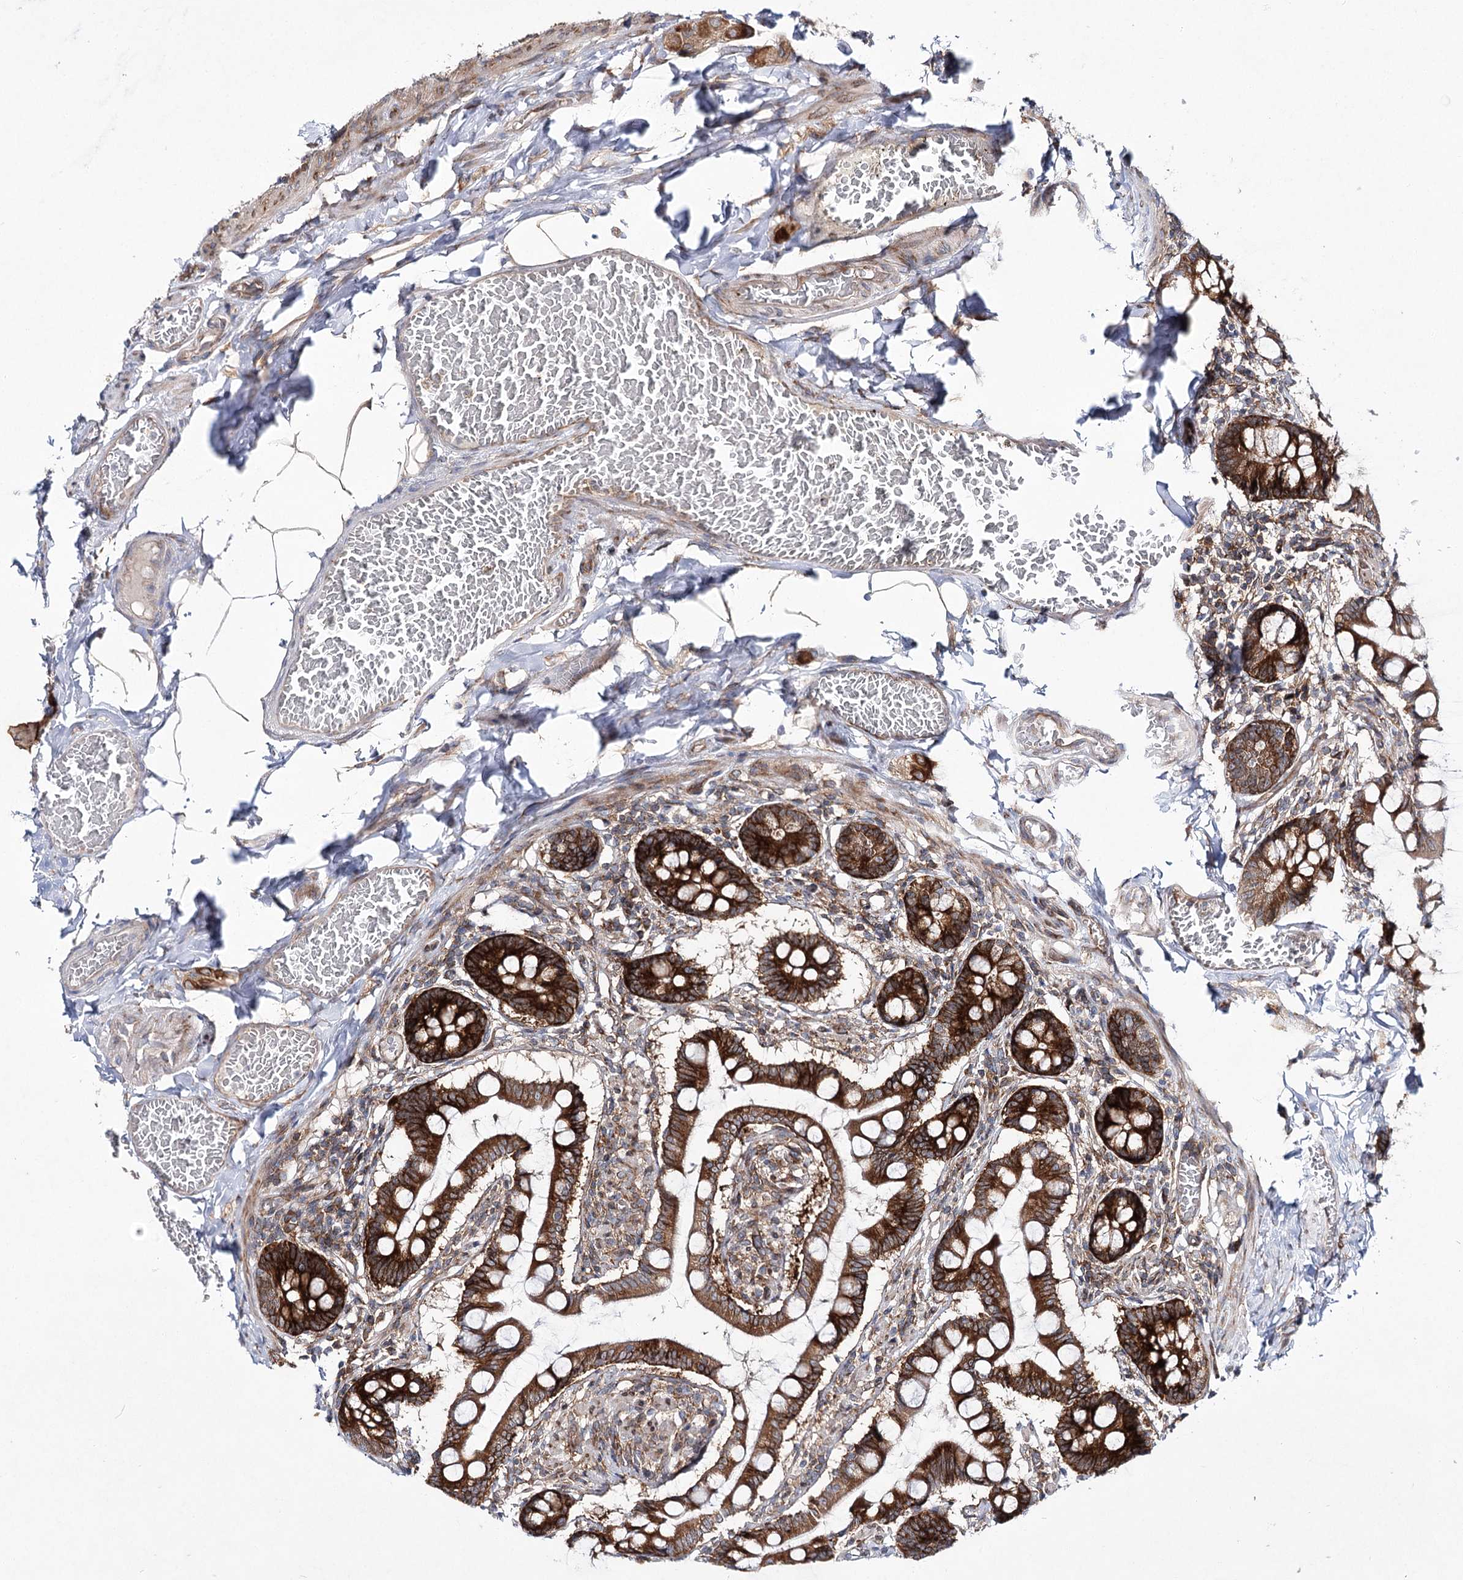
{"staining": {"intensity": "strong", "quantity": ">75%", "location": "cytoplasmic/membranous"}, "tissue": "small intestine", "cell_type": "Glandular cells", "image_type": "normal", "snomed": [{"axis": "morphology", "description": "Normal tissue, NOS"}, {"axis": "topography", "description": "Small intestine"}], "caption": "Protein staining of normal small intestine shows strong cytoplasmic/membranous expression in about >75% of glandular cells.", "gene": "VWA2", "patient": {"sex": "male", "age": 41}}